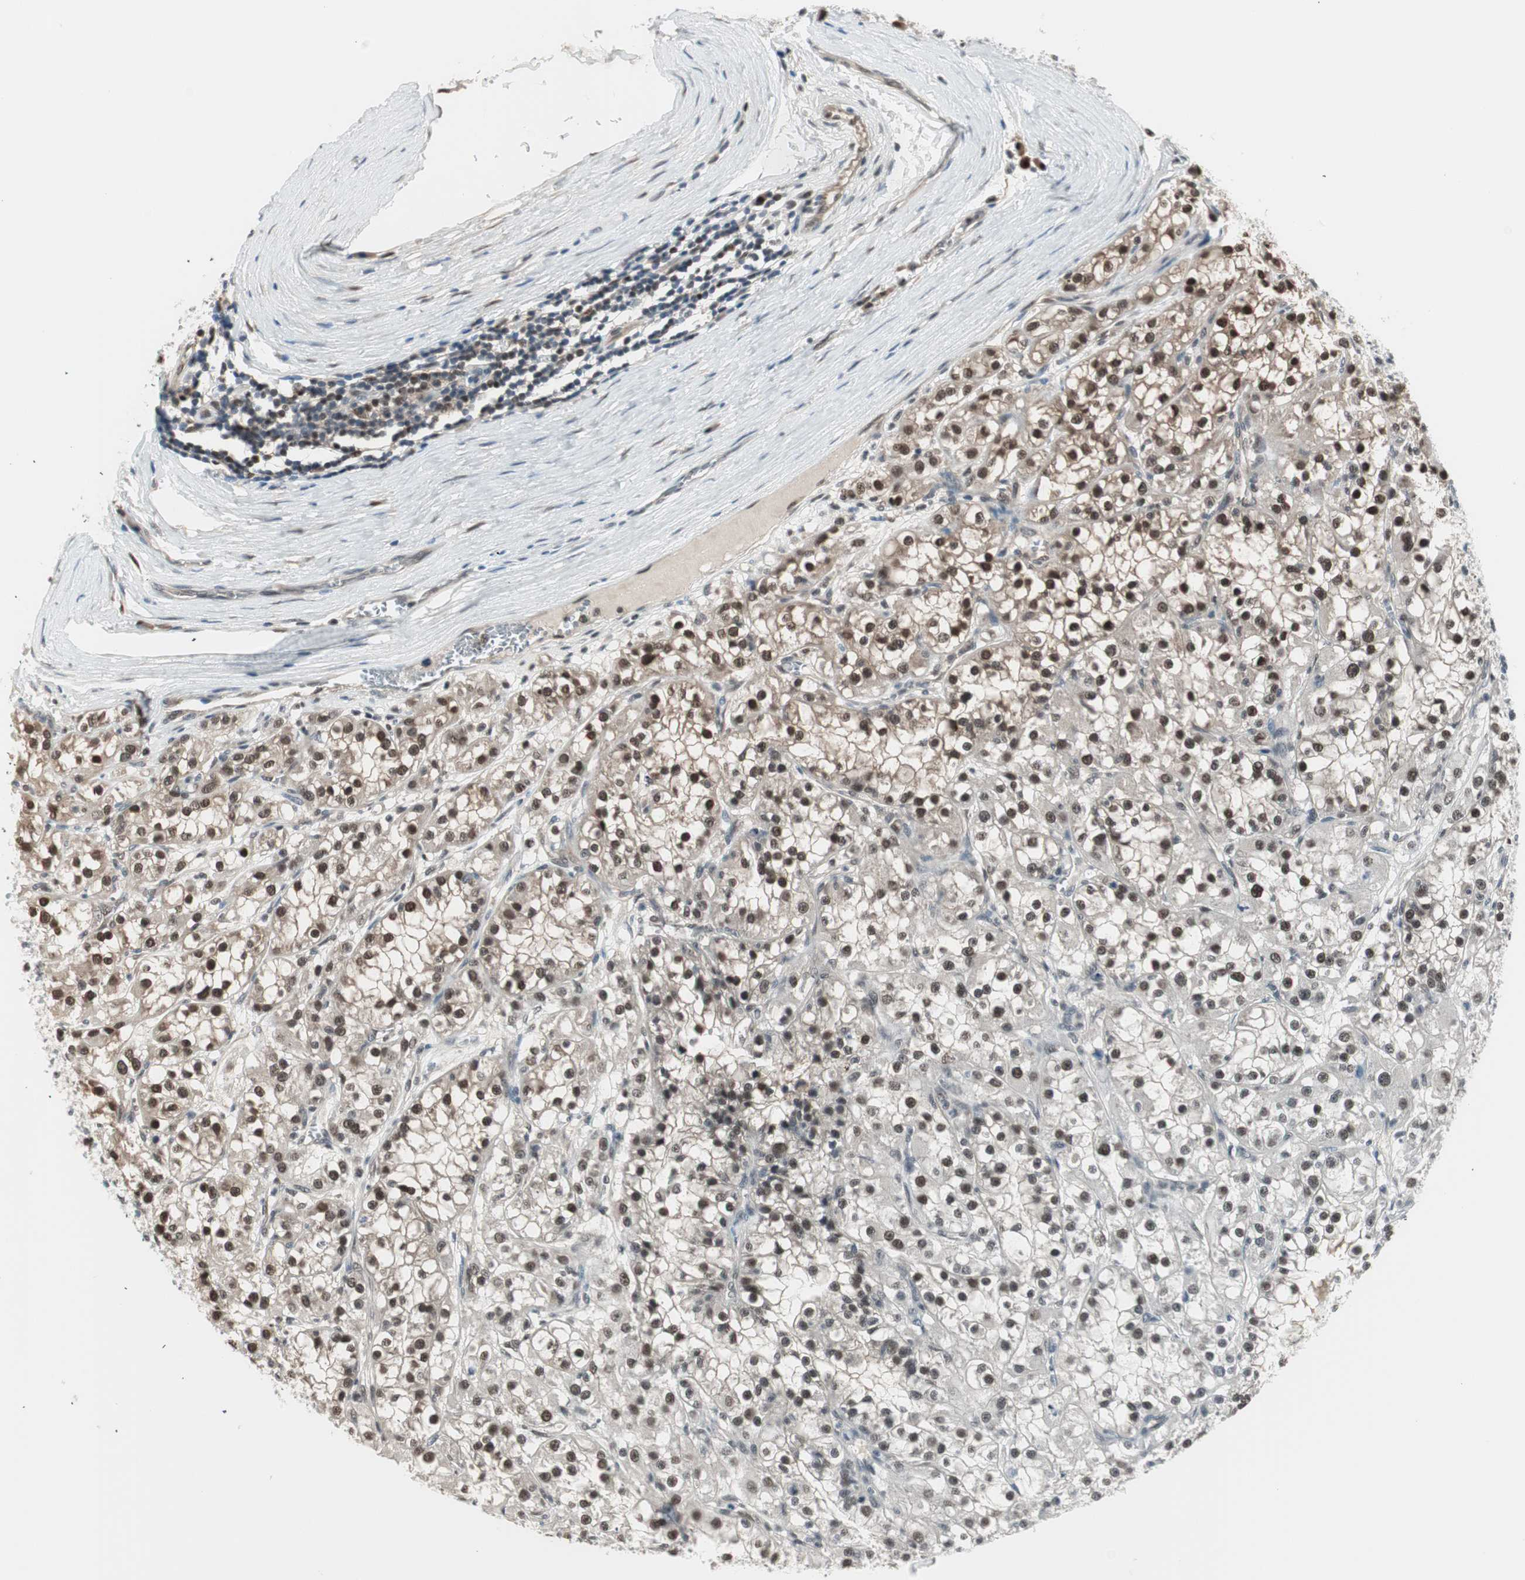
{"staining": {"intensity": "strong", "quantity": ">75%", "location": "nuclear"}, "tissue": "renal cancer", "cell_type": "Tumor cells", "image_type": "cancer", "snomed": [{"axis": "morphology", "description": "Adenocarcinoma, NOS"}, {"axis": "topography", "description": "Kidney"}], "caption": "High-magnification brightfield microscopy of renal cancer stained with DAB (brown) and counterstained with hematoxylin (blue). tumor cells exhibit strong nuclear positivity is appreciated in approximately>75% of cells. (DAB IHC with brightfield microscopy, high magnification).", "gene": "LONP2", "patient": {"sex": "female", "age": 52}}